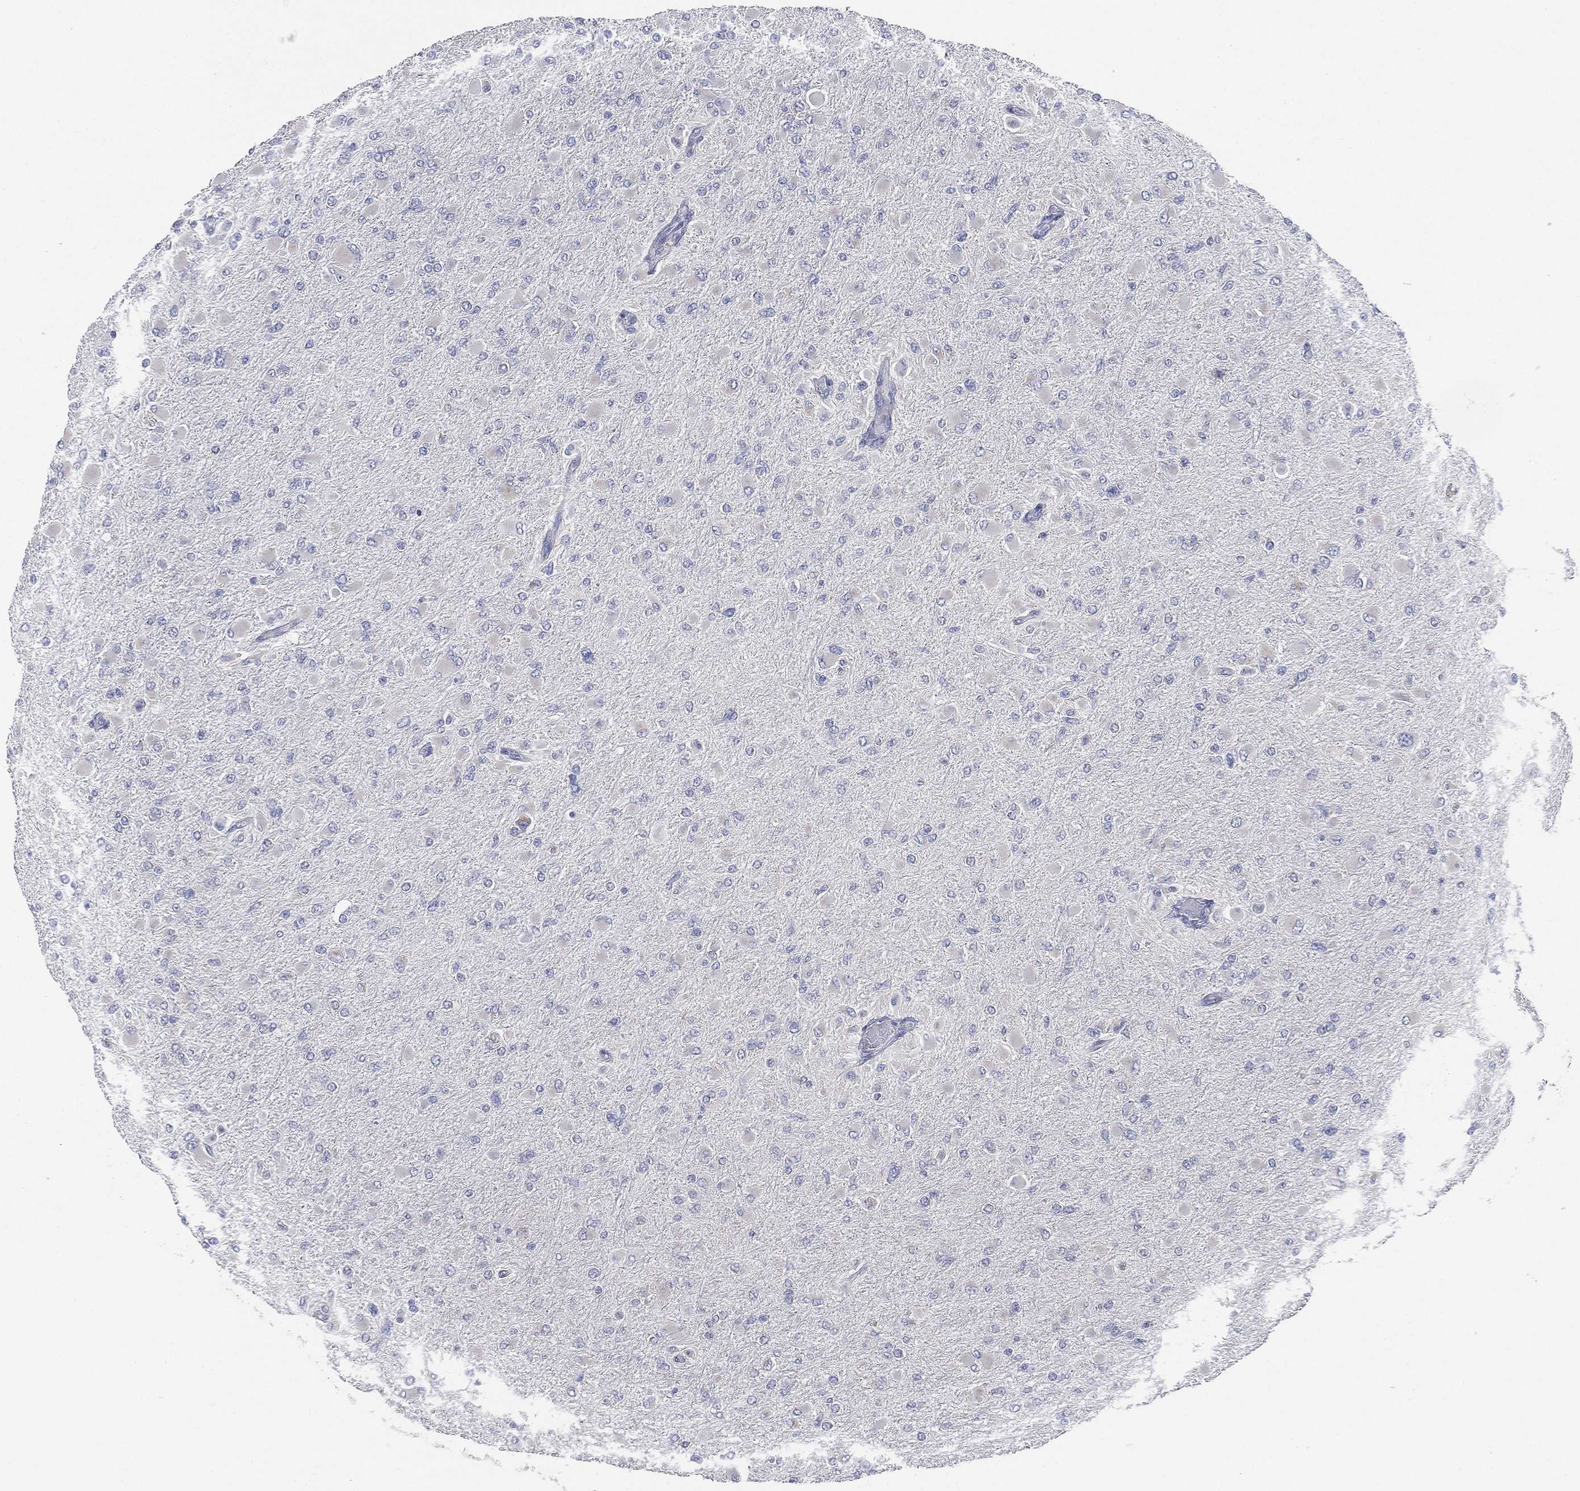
{"staining": {"intensity": "negative", "quantity": "none", "location": "none"}, "tissue": "glioma", "cell_type": "Tumor cells", "image_type": "cancer", "snomed": [{"axis": "morphology", "description": "Glioma, malignant, High grade"}, {"axis": "topography", "description": "Cerebral cortex"}], "caption": "An image of malignant high-grade glioma stained for a protein displays no brown staining in tumor cells.", "gene": "ATP8A2", "patient": {"sex": "female", "age": 36}}